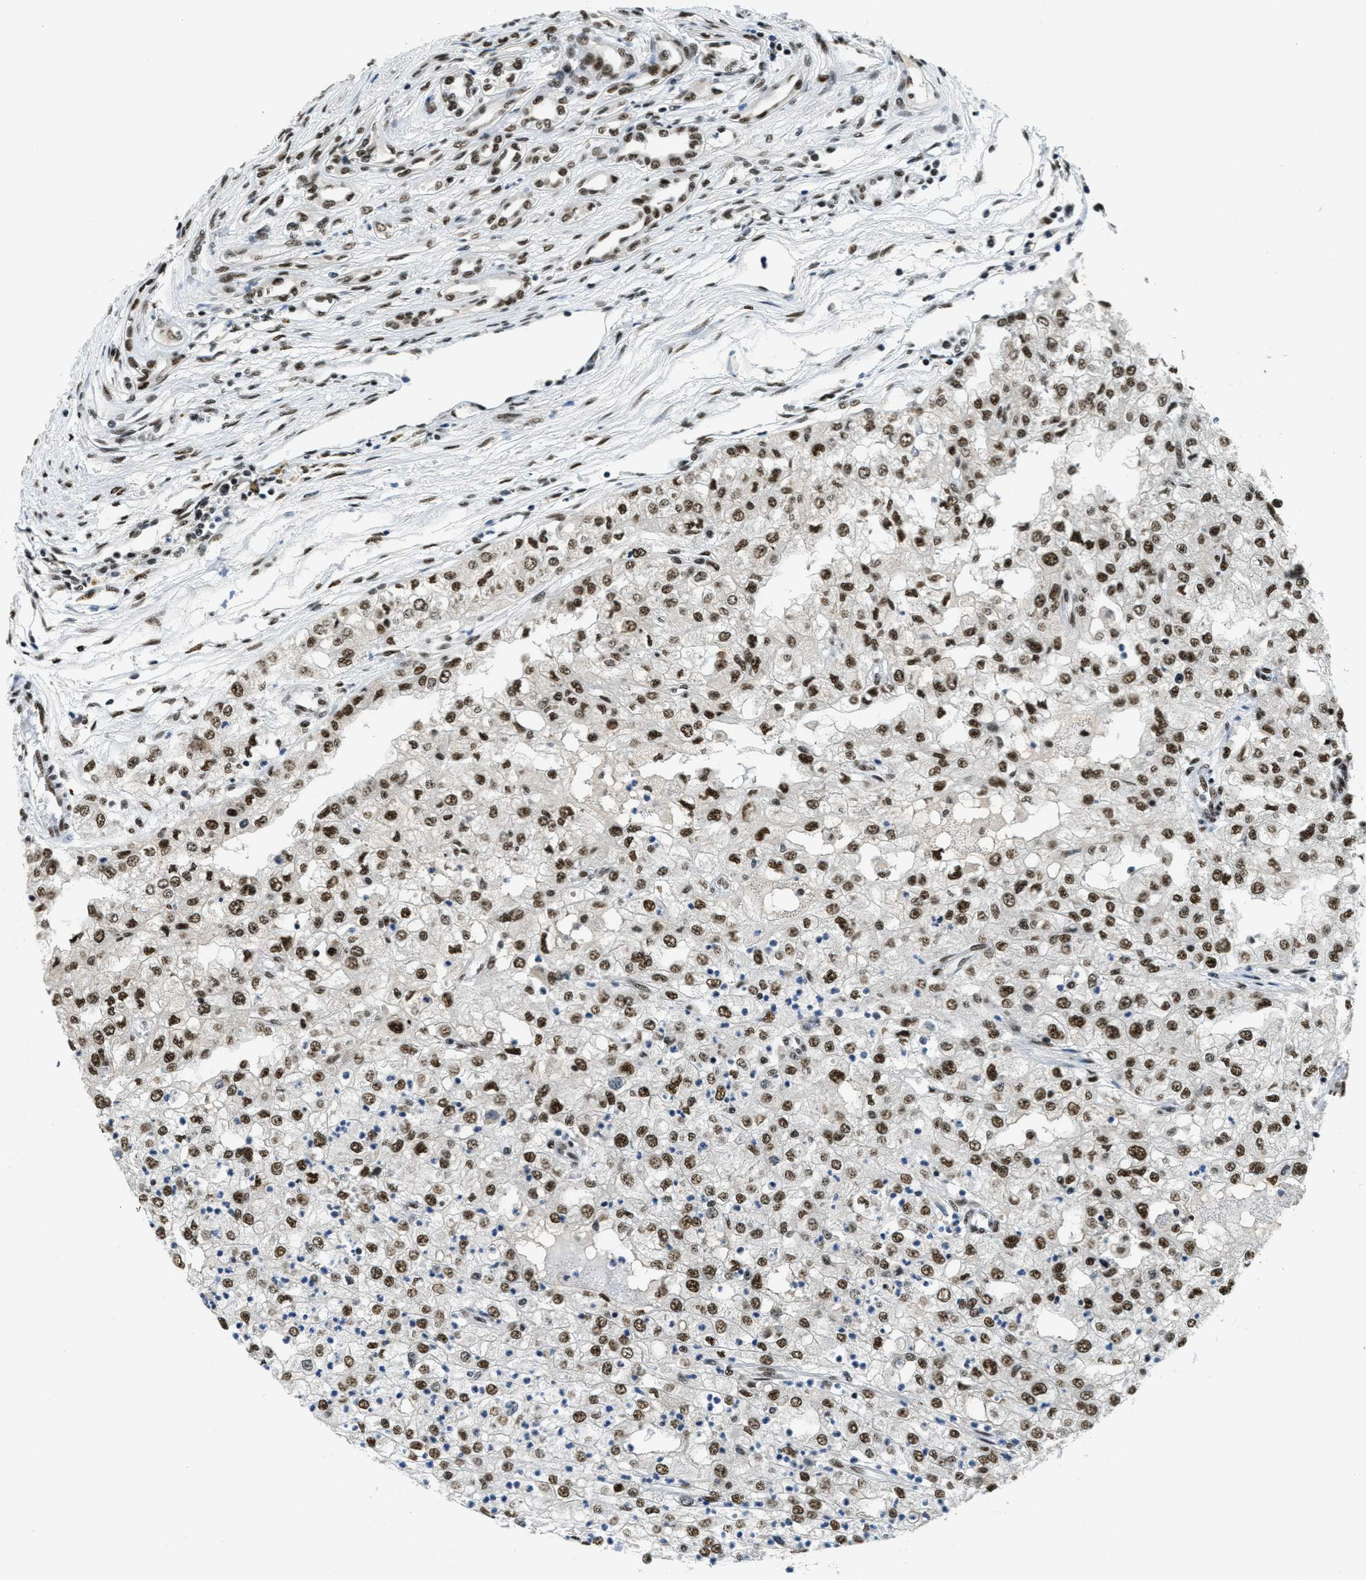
{"staining": {"intensity": "strong", "quantity": ">75%", "location": "nuclear"}, "tissue": "renal cancer", "cell_type": "Tumor cells", "image_type": "cancer", "snomed": [{"axis": "morphology", "description": "Adenocarcinoma, NOS"}, {"axis": "topography", "description": "Kidney"}], "caption": "About >75% of tumor cells in human adenocarcinoma (renal) demonstrate strong nuclear protein positivity as visualized by brown immunohistochemical staining.", "gene": "SSB", "patient": {"sex": "female", "age": 54}}